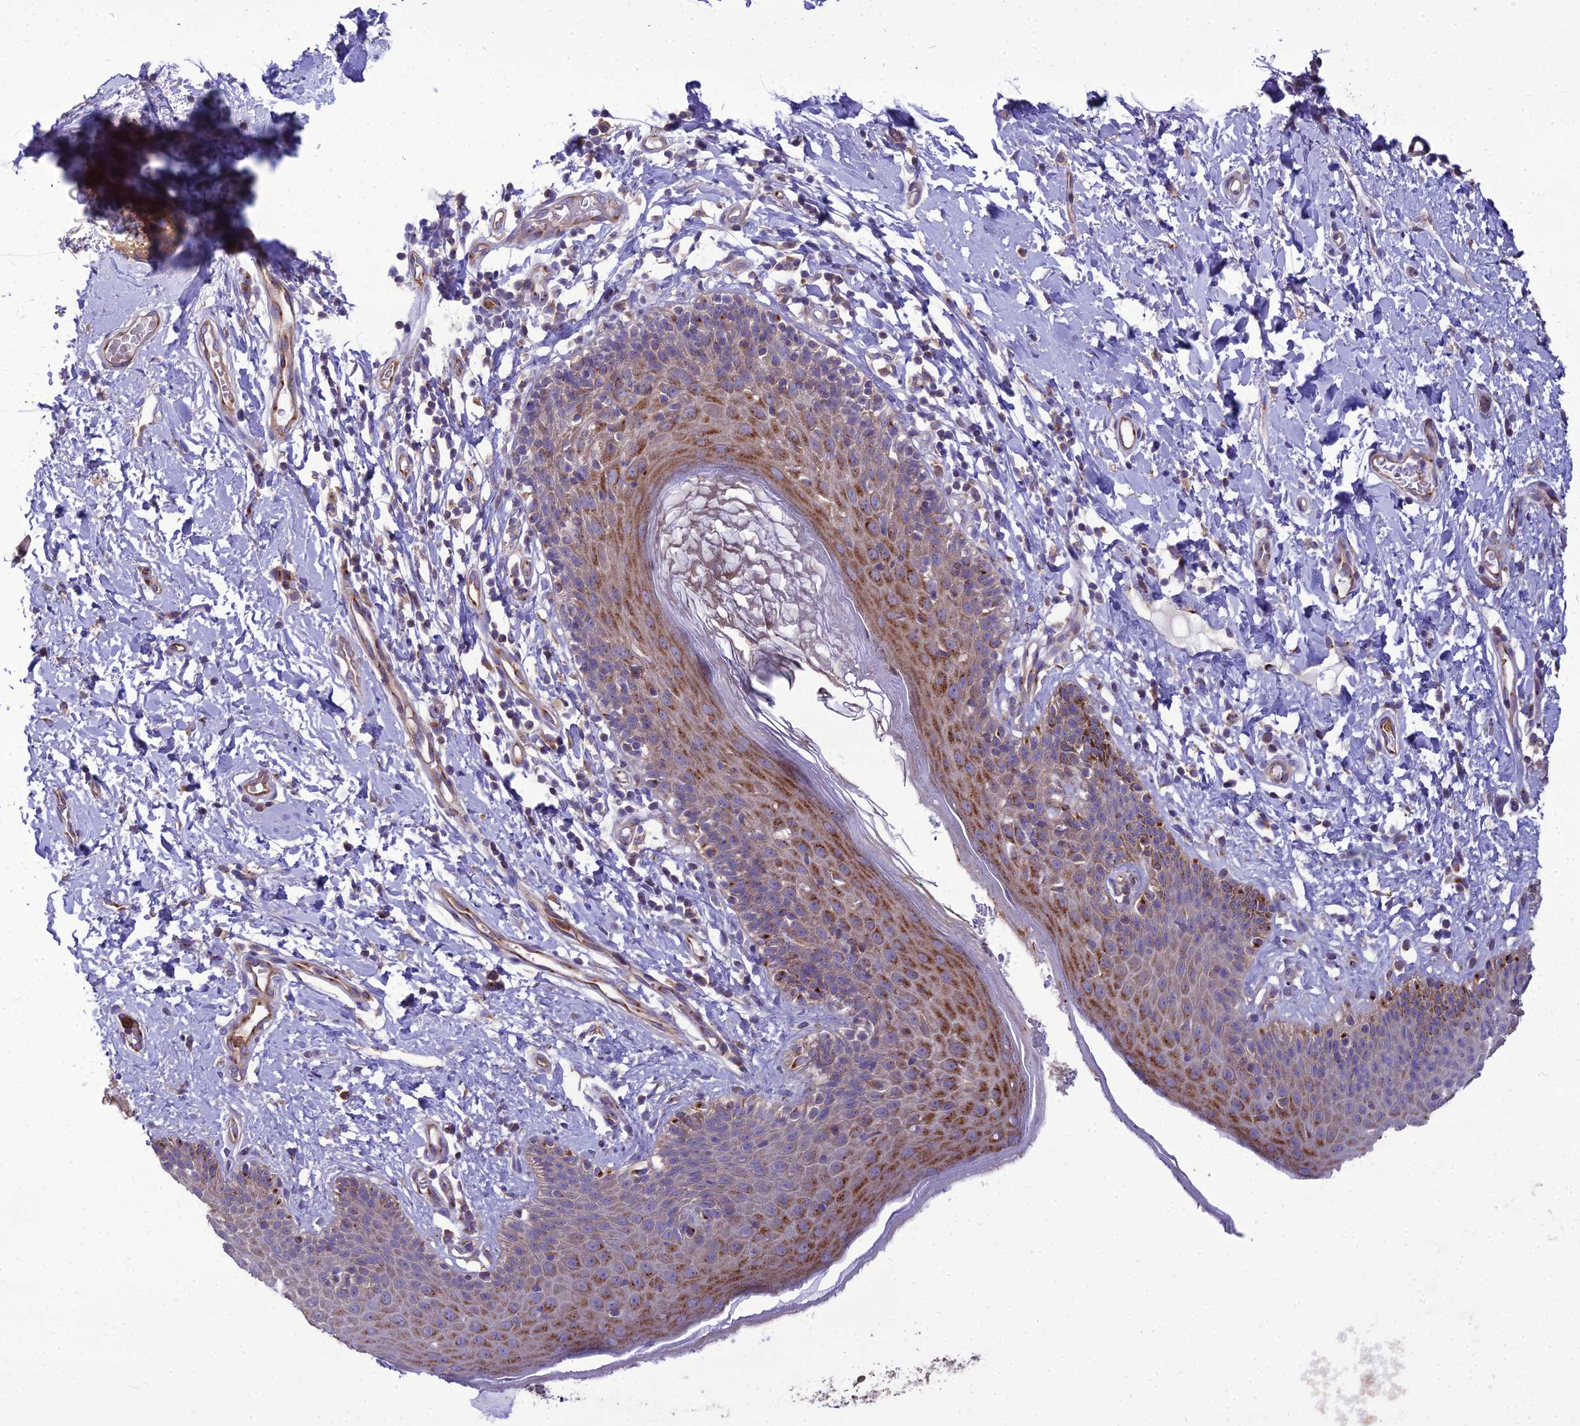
{"staining": {"intensity": "moderate", "quantity": "25%-75%", "location": "cytoplasmic/membranous"}, "tissue": "skin", "cell_type": "Epidermal cells", "image_type": "normal", "snomed": [{"axis": "morphology", "description": "Normal tissue, NOS"}, {"axis": "topography", "description": "Vulva"}], "caption": "Approximately 25%-75% of epidermal cells in unremarkable human skin demonstrate moderate cytoplasmic/membranous protein staining as visualized by brown immunohistochemical staining.", "gene": "SPRYD7", "patient": {"sex": "female", "age": 66}}